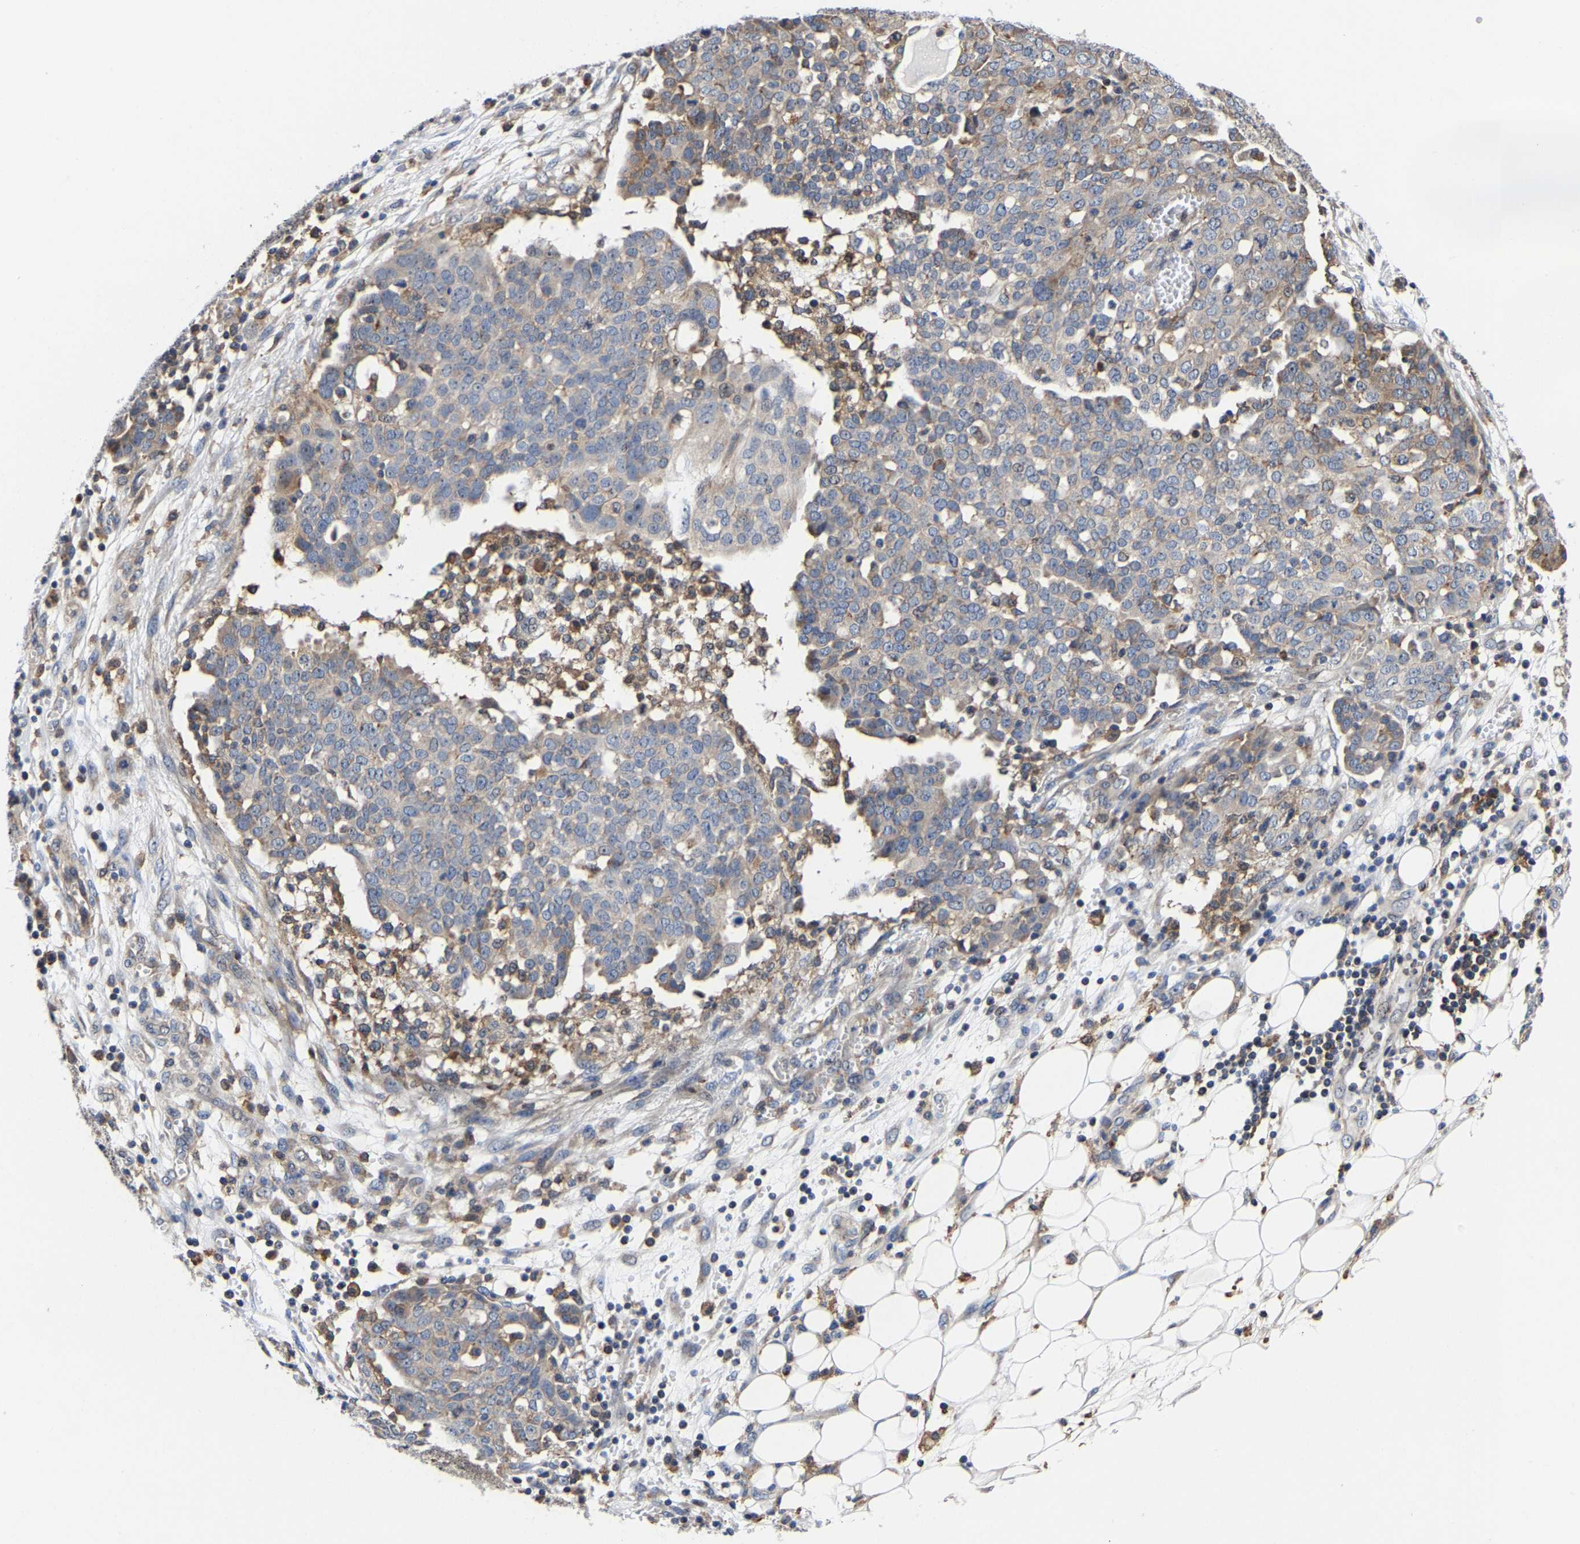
{"staining": {"intensity": "weak", "quantity": "25%-75%", "location": "cytoplasmic/membranous"}, "tissue": "ovarian cancer", "cell_type": "Tumor cells", "image_type": "cancer", "snomed": [{"axis": "morphology", "description": "Cystadenocarcinoma, serous, NOS"}, {"axis": "topography", "description": "Soft tissue"}, {"axis": "topography", "description": "Ovary"}], "caption": "Tumor cells show low levels of weak cytoplasmic/membranous positivity in approximately 25%-75% of cells in ovarian cancer.", "gene": "PFKFB3", "patient": {"sex": "female", "age": 57}}